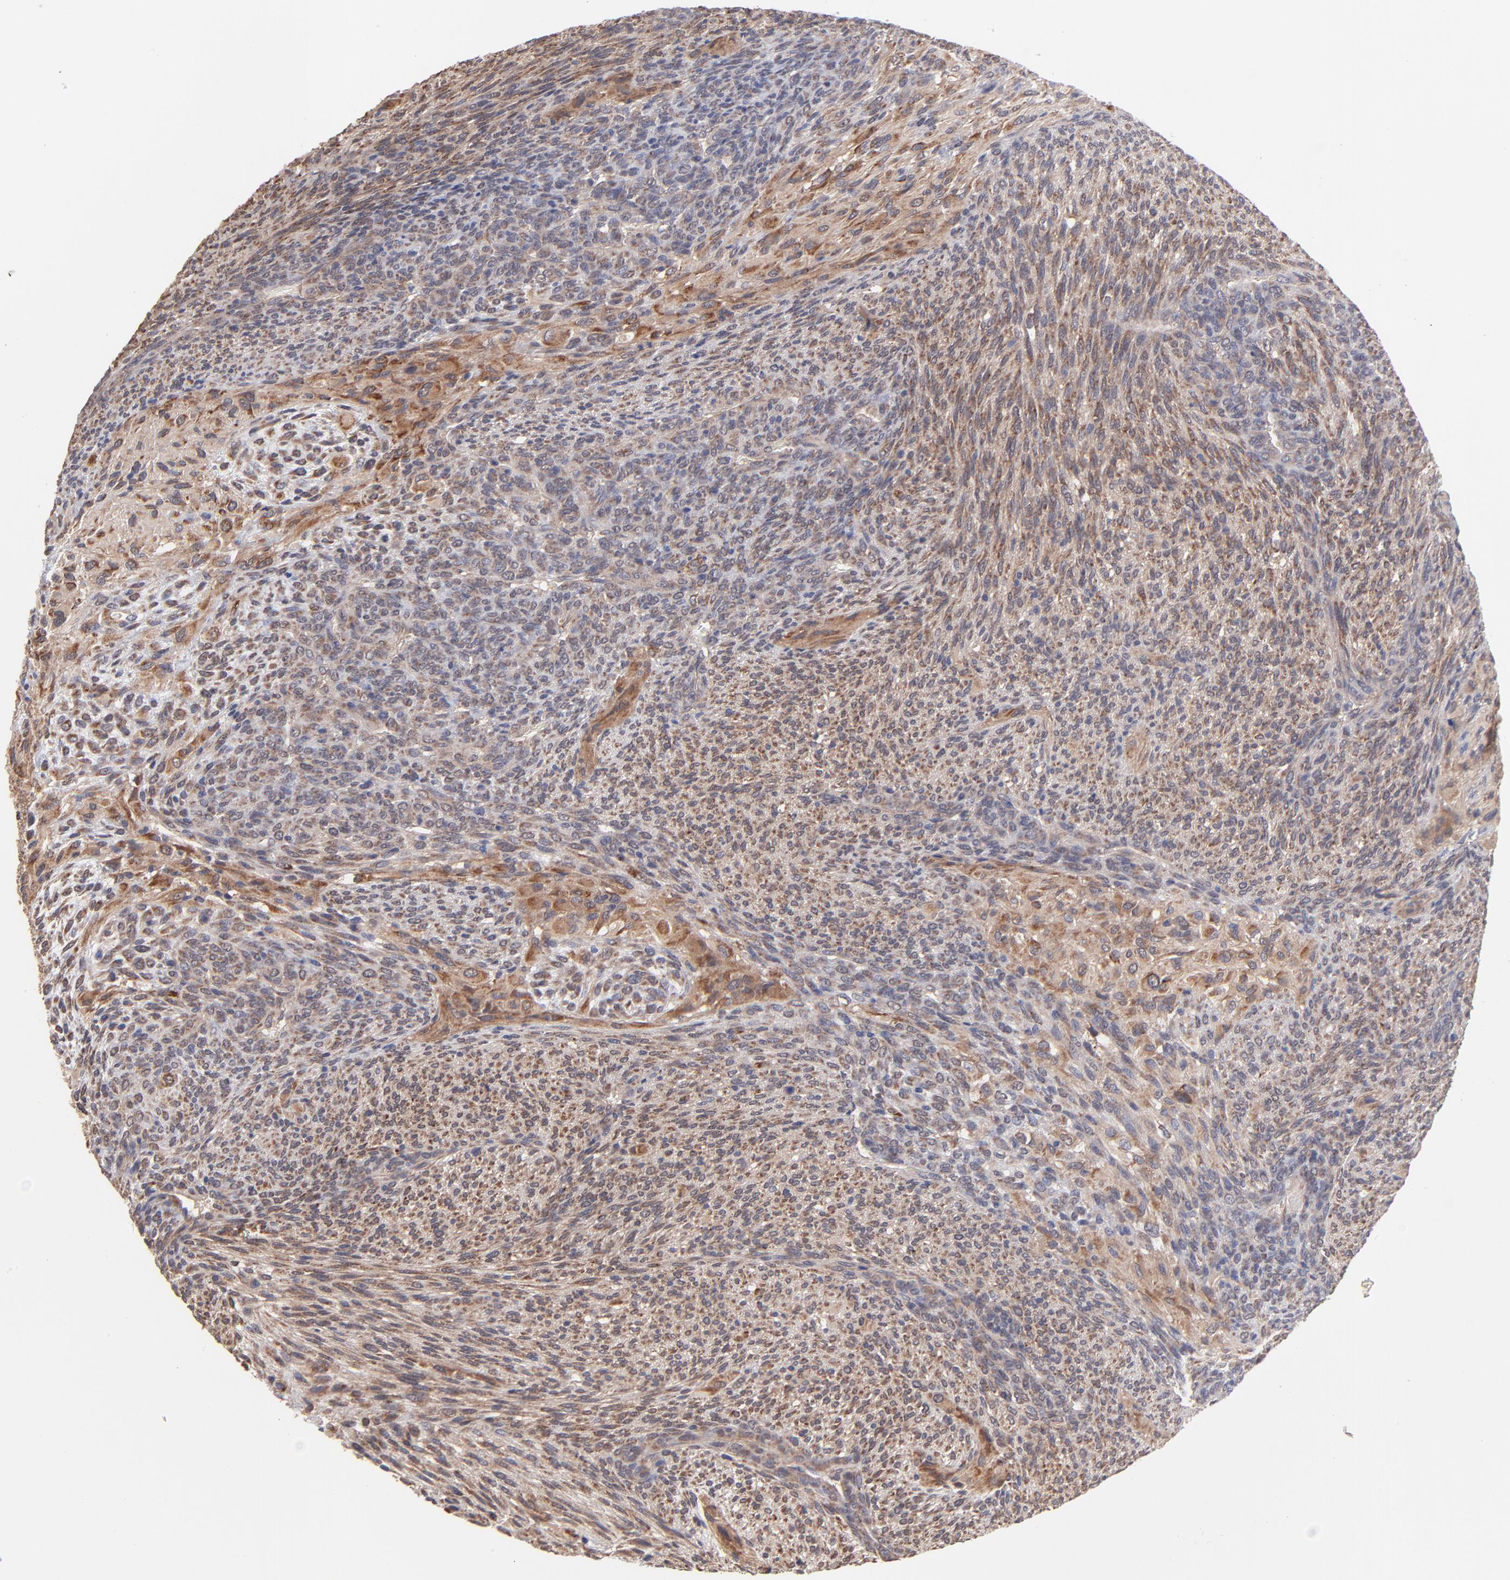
{"staining": {"intensity": "moderate", "quantity": ">75%", "location": "cytoplasmic/membranous"}, "tissue": "glioma", "cell_type": "Tumor cells", "image_type": "cancer", "snomed": [{"axis": "morphology", "description": "Glioma, malignant, High grade"}, {"axis": "topography", "description": "Cerebral cortex"}], "caption": "Immunohistochemical staining of human glioma exhibits medium levels of moderate cytoplasmic/membranous protein staining in approximately >75% of tumor cells.", "gene": "UBE2H", "patient": {"sex": "female", "age": 55}}